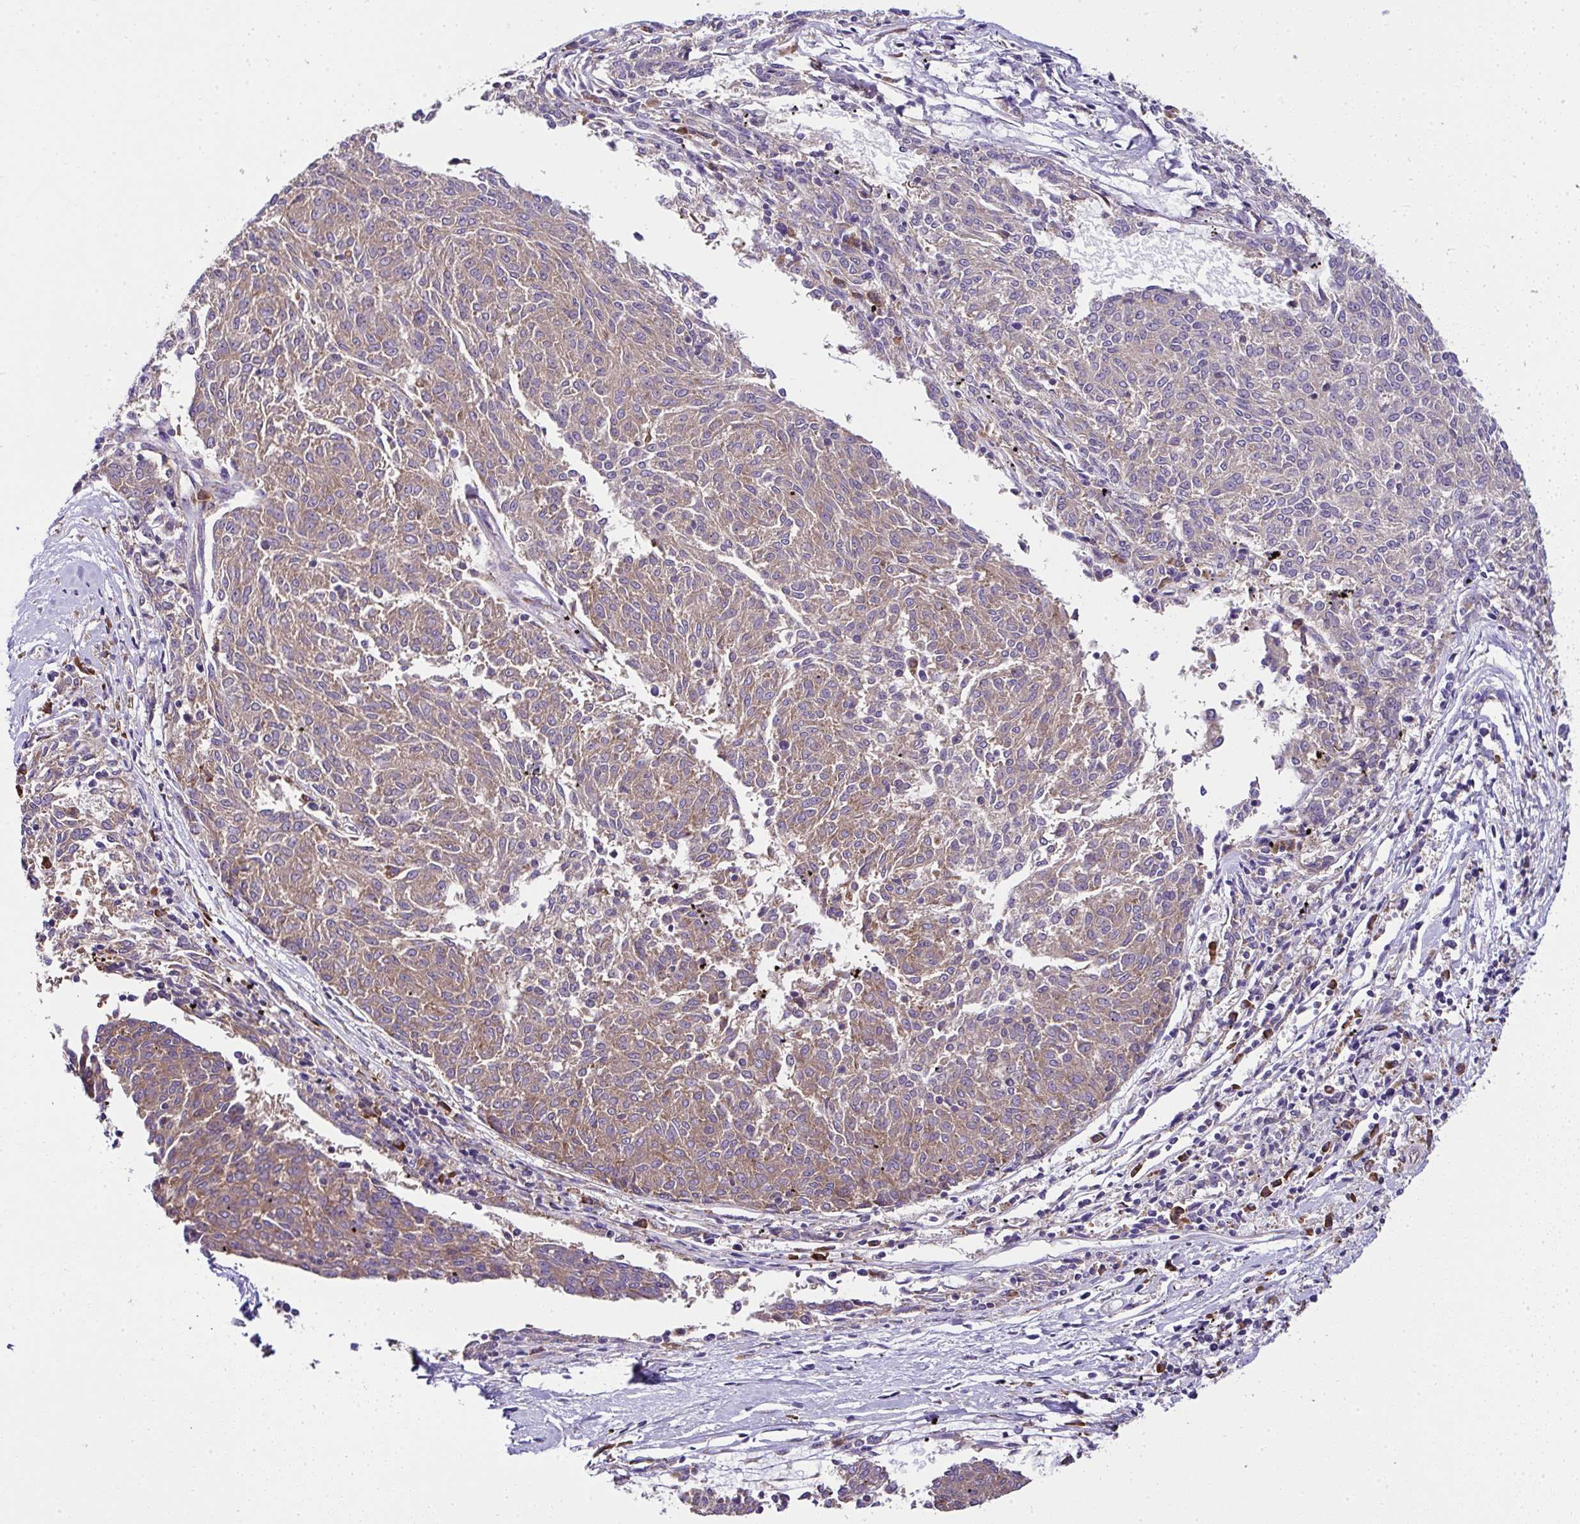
{"staining": {"intensity": "moderate", "quantity": ">75%", "location": "cytoplasmic/membranous"}, "tissue": "melanoma", "cell_type": "Tumor cells", "image_type": "cancer", "snomed": [{"axis": "morphology", "description": "Malignant melanoma, NOS"}, {"axis": "topography", "description": "Skin"}], "caption": "The micrograph displays staining of malignant melanoma, revealing moderate cytoplasmic/membranous protein positivity (brown color) within tumor cells.", "gene": "RPS7", "patient": {"sex": "female", "age": 72}}